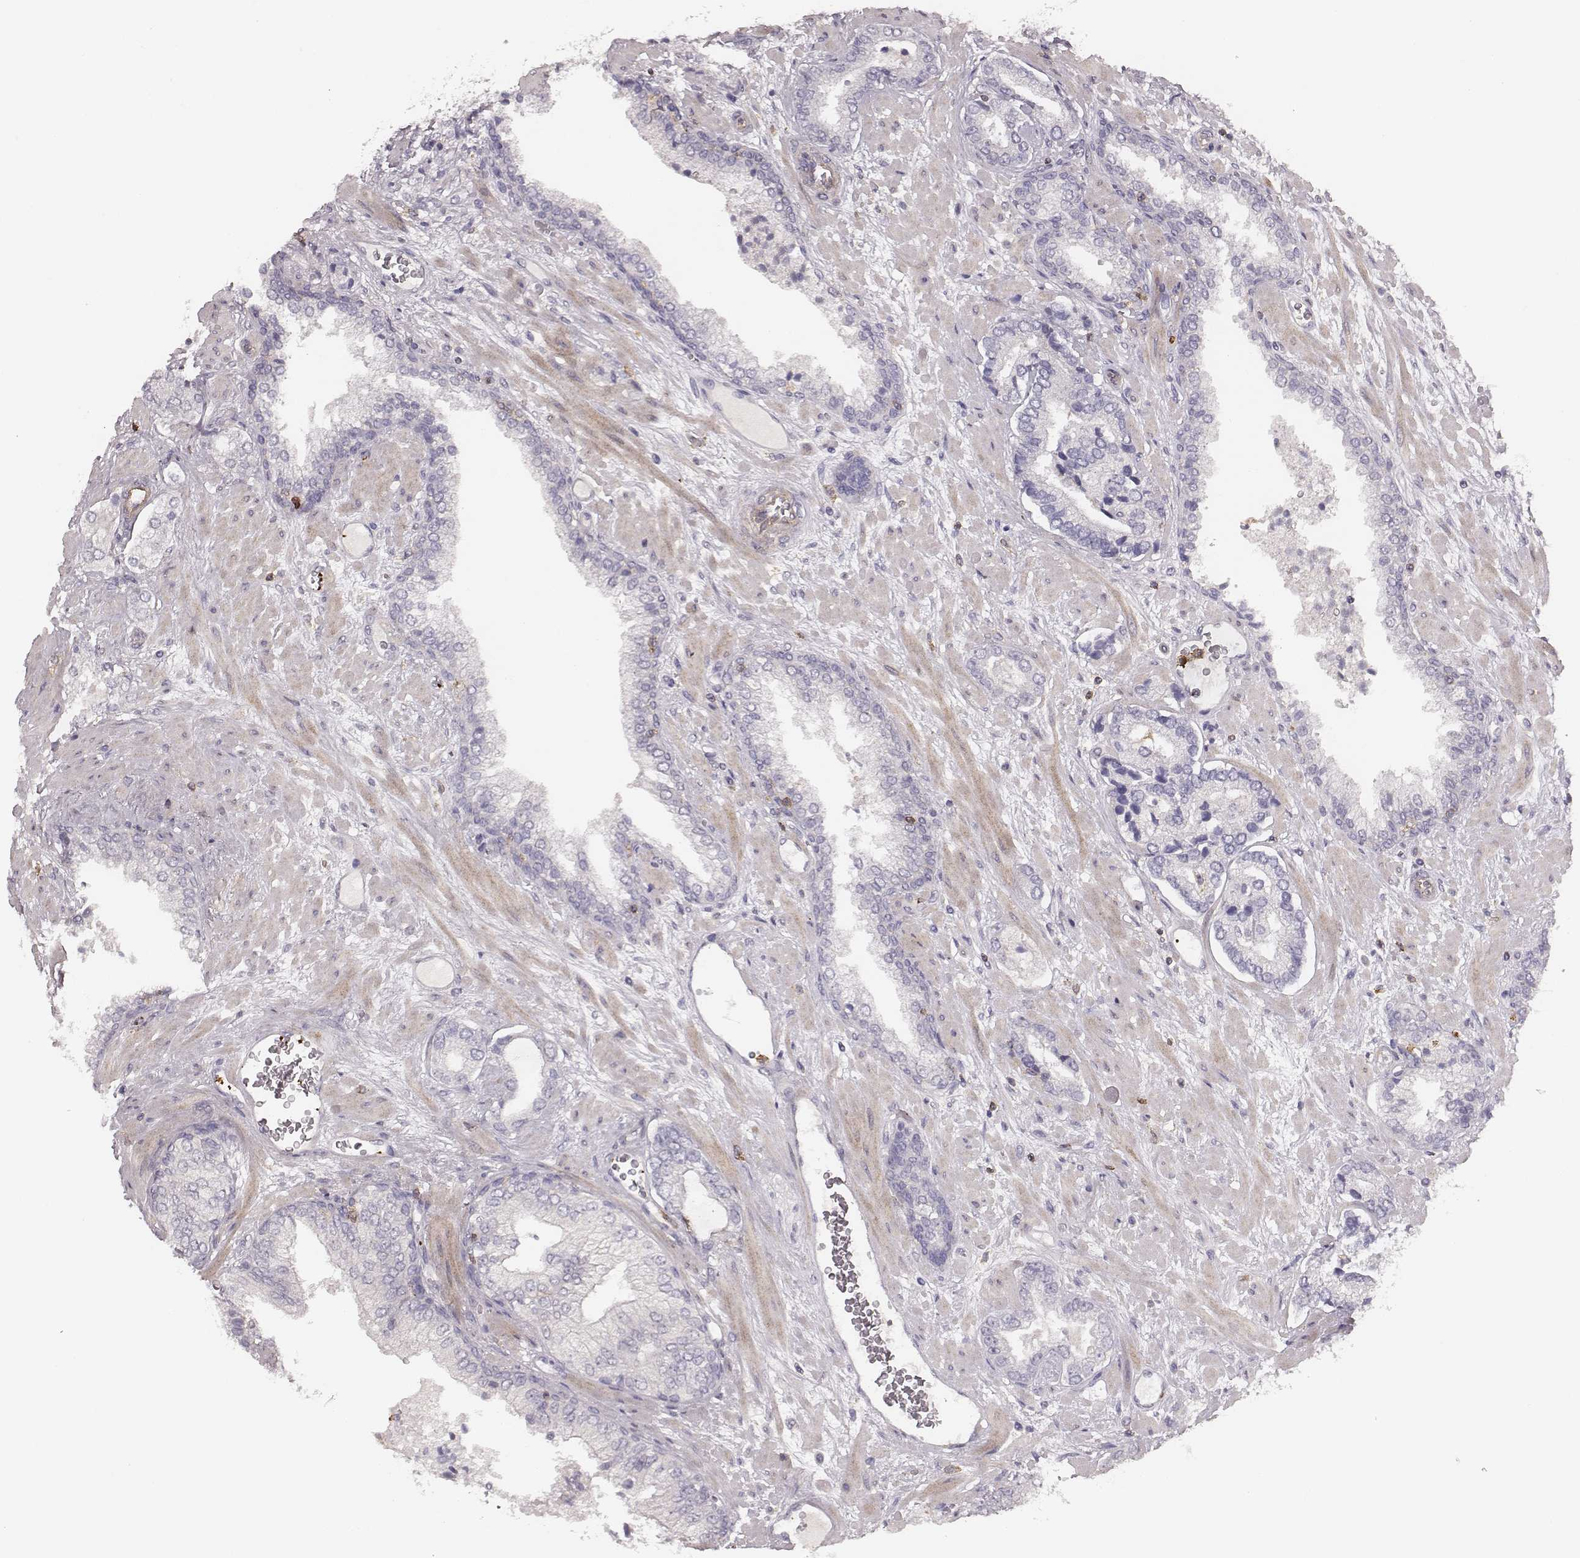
{"staining": {"intensity": "negative", "quantity": "none", "location": "none"}, "tissue": "prostate cancer", "cell_type": "Tumor cells", "image_type": "cancer", "snomed": [{"axis": "morphology", "description": "Adenocarcinoma, Low grade"}, {"axis": "topography", "description": "Prostate"}], "caption": "This image is of adenocarcinoma (low-grade) (prostate) stained with IHC to label a protein in brown with the nuclei are counter-stained blue. There is no positivity in tumor cells. The staining is performed using DAB brown chromogen with nuclei counter-stained in using hematoxylin.", "gene": "ZYX", "patient": {"sex": "male", "age": 61}}